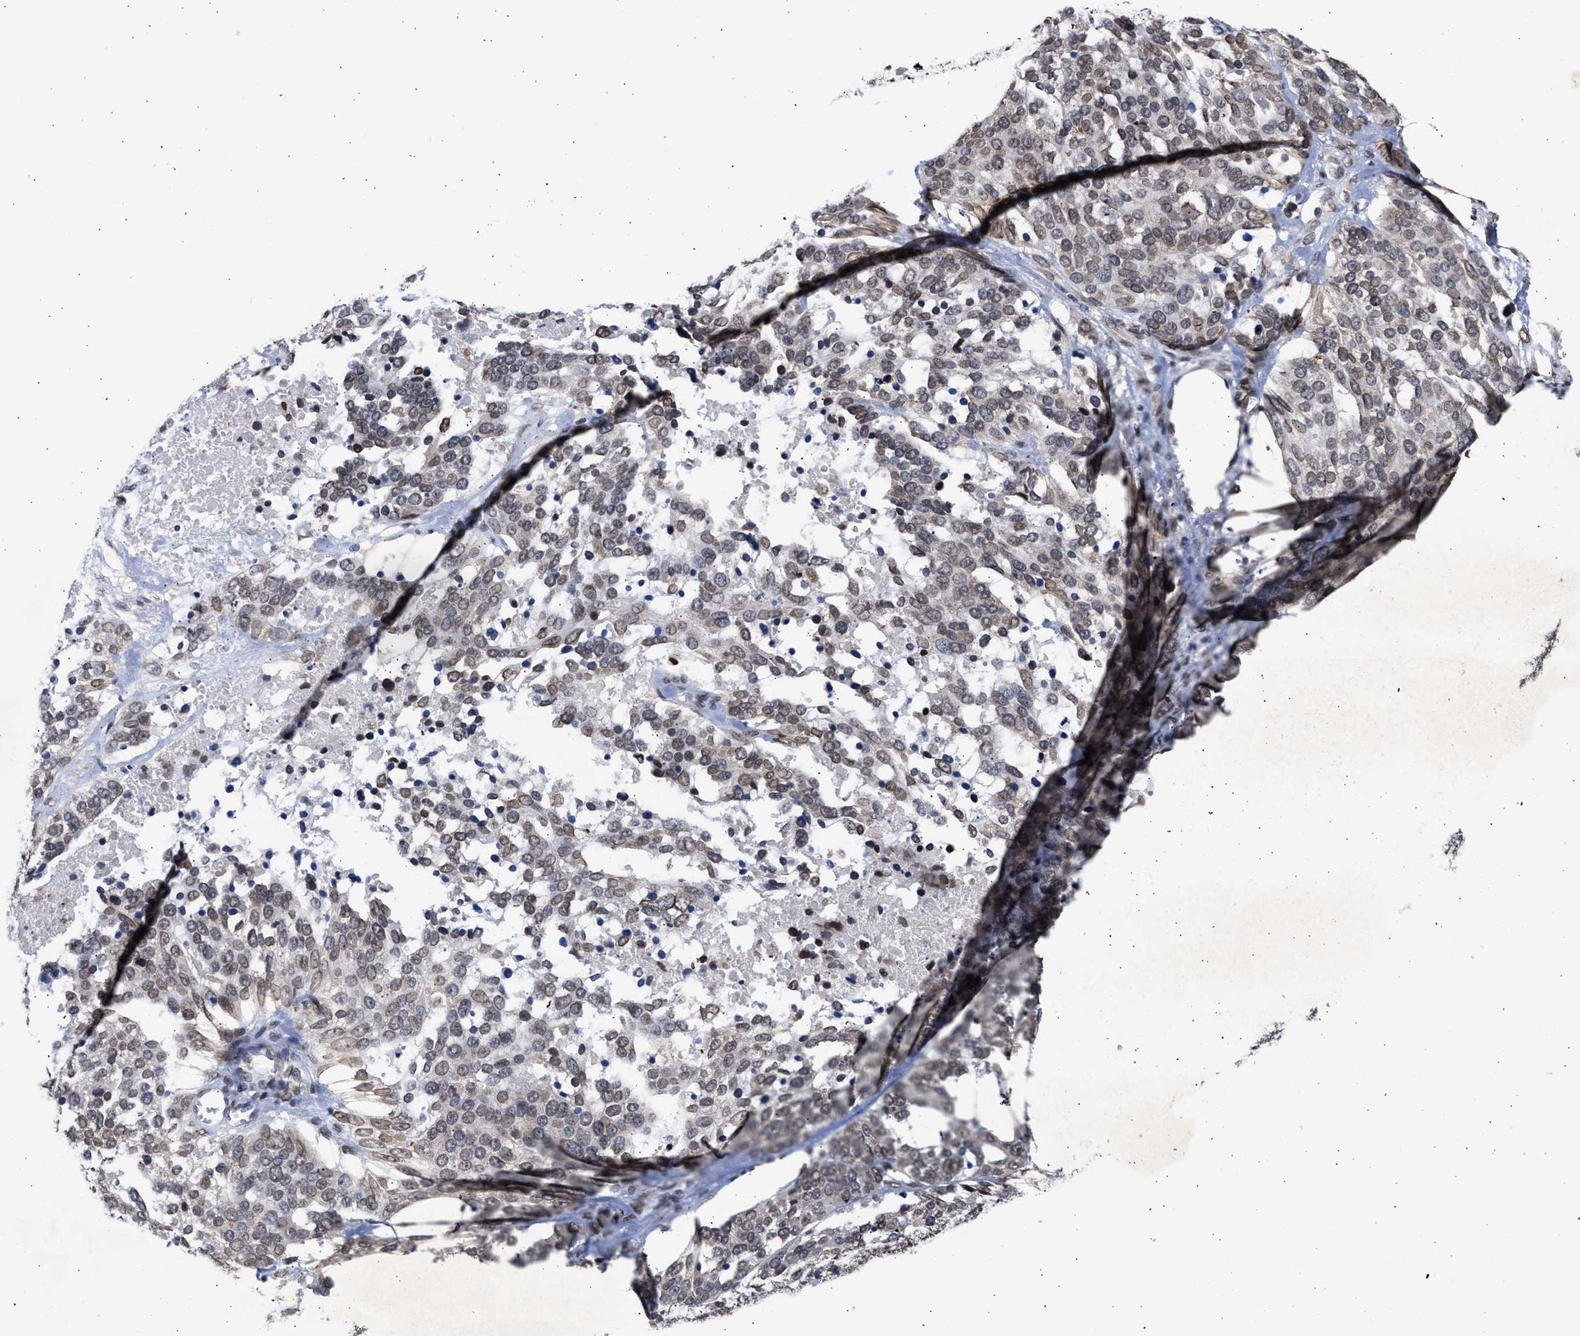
{"staining": {"intensity": "weak", "quantity": "<25%", "location": "cytoplasmic/membranous,nuclear"}, "tissue": "ovarian cancer", "cell_type": "Tumor cells", "image_type": "cancer", "snomed": [{"axis": "morphology", "description": "Cystadenocarcinoma, serous, NOS"}, {"axis": "topography", "description": "Ovary"}], "caption": "Tumor cells are negative for protein expression in human serous cystadenocarcinoma (ovarian).", "gene": "NUP35", "patient": {"sex": "female", "age": 44}}